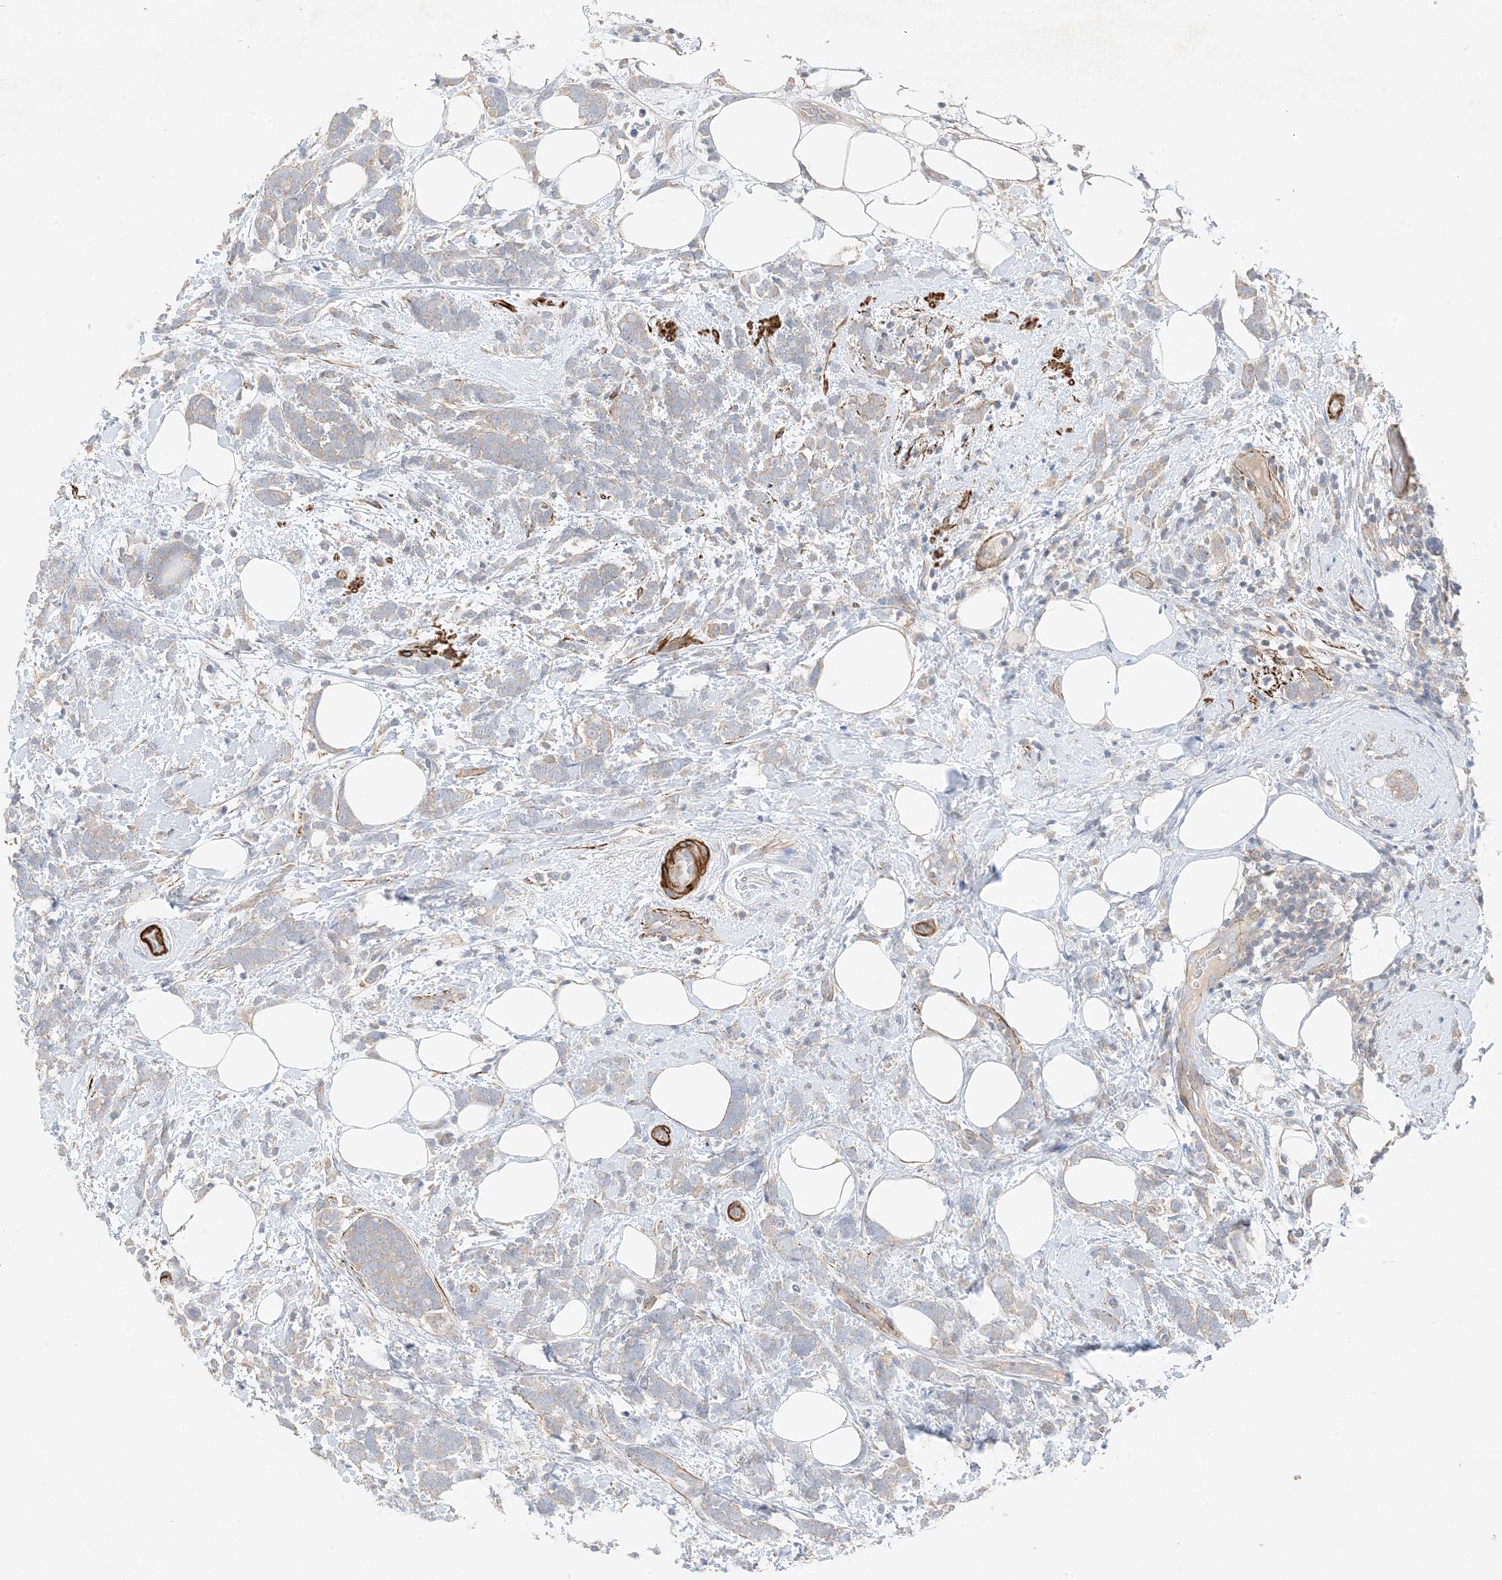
{"staining": {"intensity": "weak", "quantity": "25%-75%", "location": "cytoplasmic/membranous"}, "tissue": "breast cancer", "cell_type": "Tumor cells", "image_type": "cancer", "snomed": [{"axis": "morphology", "description": "Lobular carcinoma"}, {"axis": "topography", "description": "Breast"}], "caption": "Brown immunohistochemical staining in breast cancer (lobular carcinoma) shows weak cytoplasmic/membranous staining in about 25%-75% of tumor cells.", "gene": "KIFBP", "patient": {"sex": "female", "age": 58}}